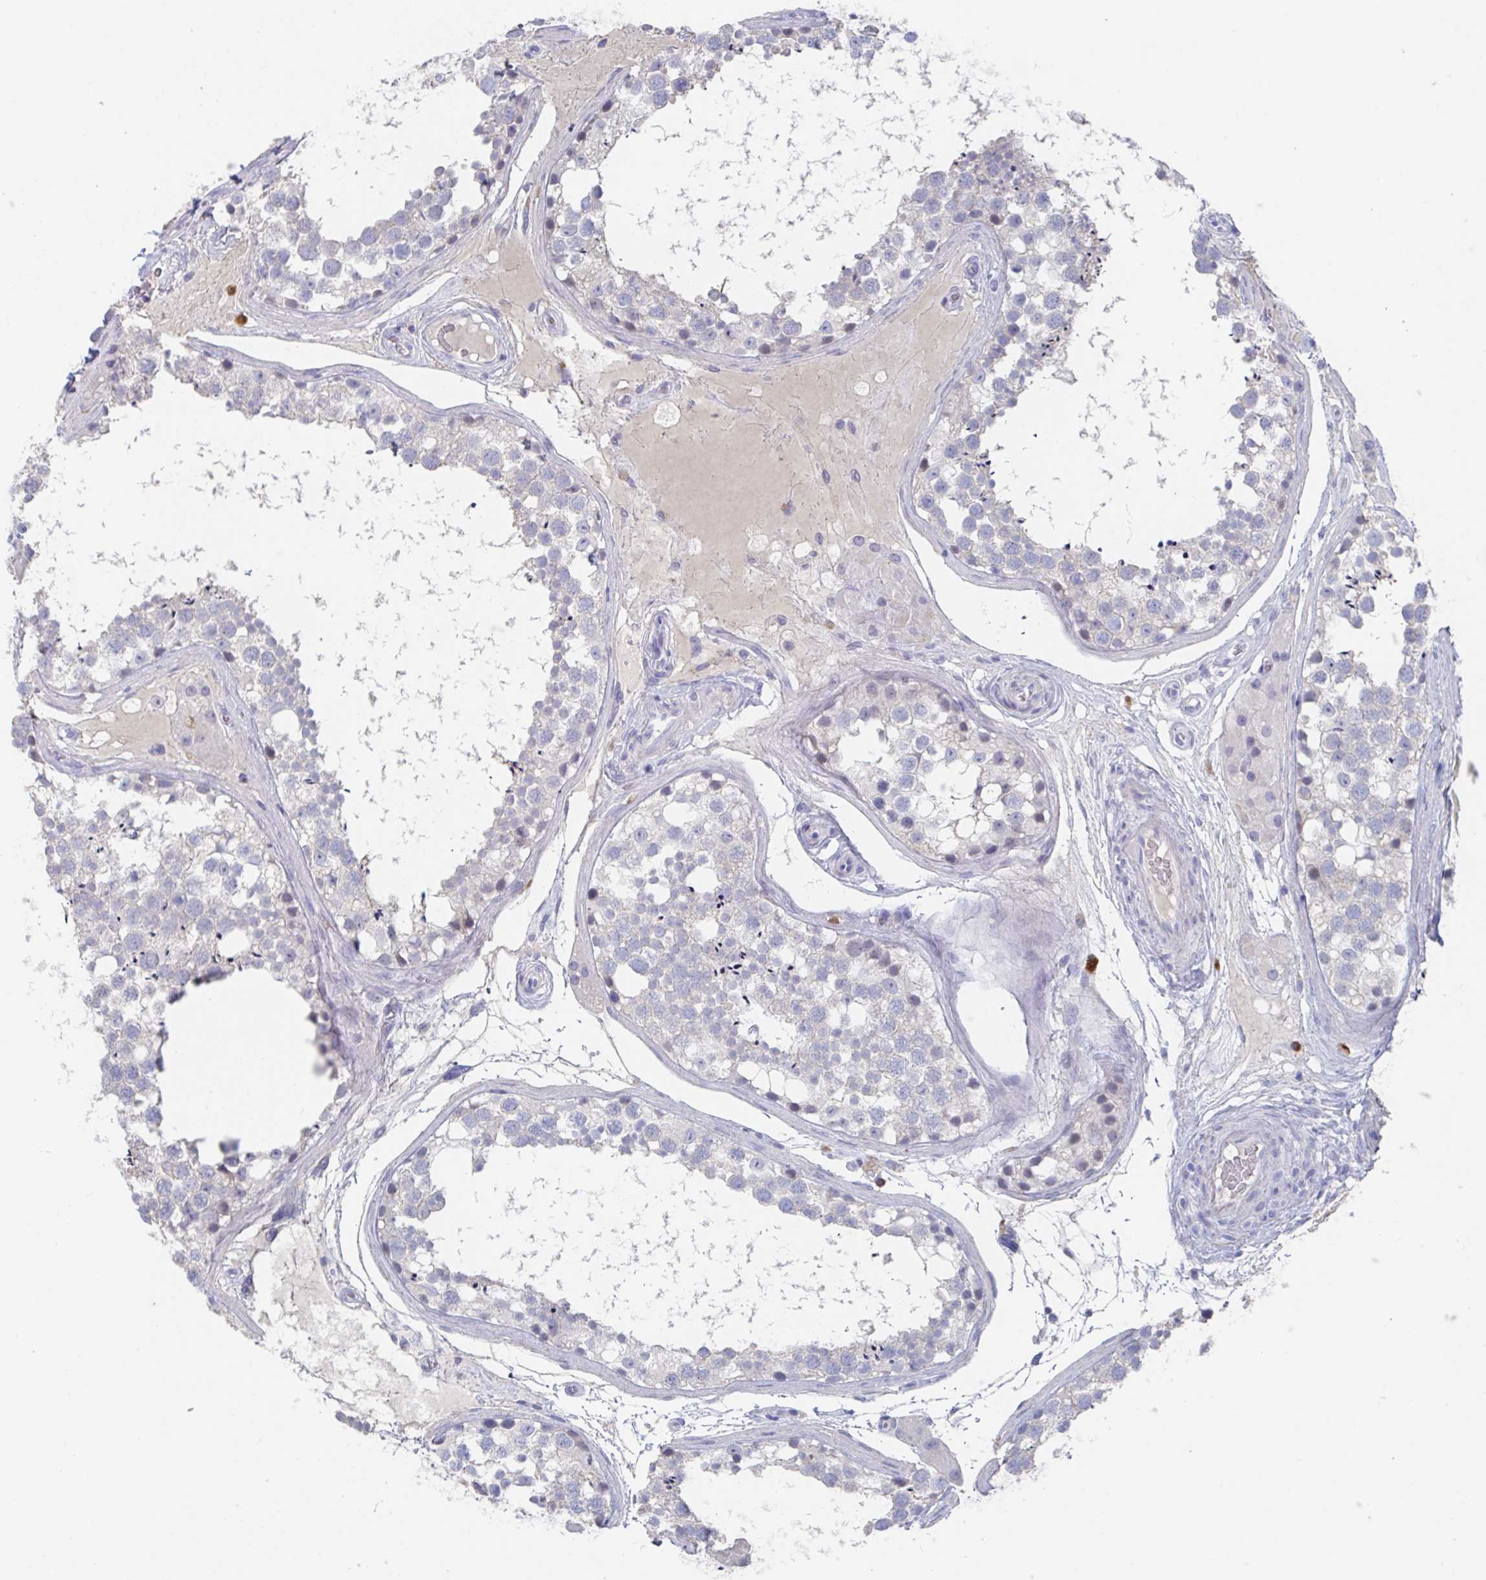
{"staining": {"intensity": "weak", "quantity": "<25%", "location": "cytoplasmic/membranous"}, "tissue": "testis", "cell_type": "Cells in seminiferous ducts", "image_type": "normal", "snomed": [{"axis": "morphology", "description": "Normal tissue, NOS"}, {"axis": "morphology", "description": "Seminoma, NOS"}, {"axis": "topography", "description": "Testis"}], "caption": "The photomicrograph exhibits no staining of cells in seminiferous ducts in normal testis. (DAB (3,3'-diaminobenzidine) immunohistochemistry (IHC), high magnification).", "gene": "KCNK5", "patient": {"sex": "male", "age": 65}}